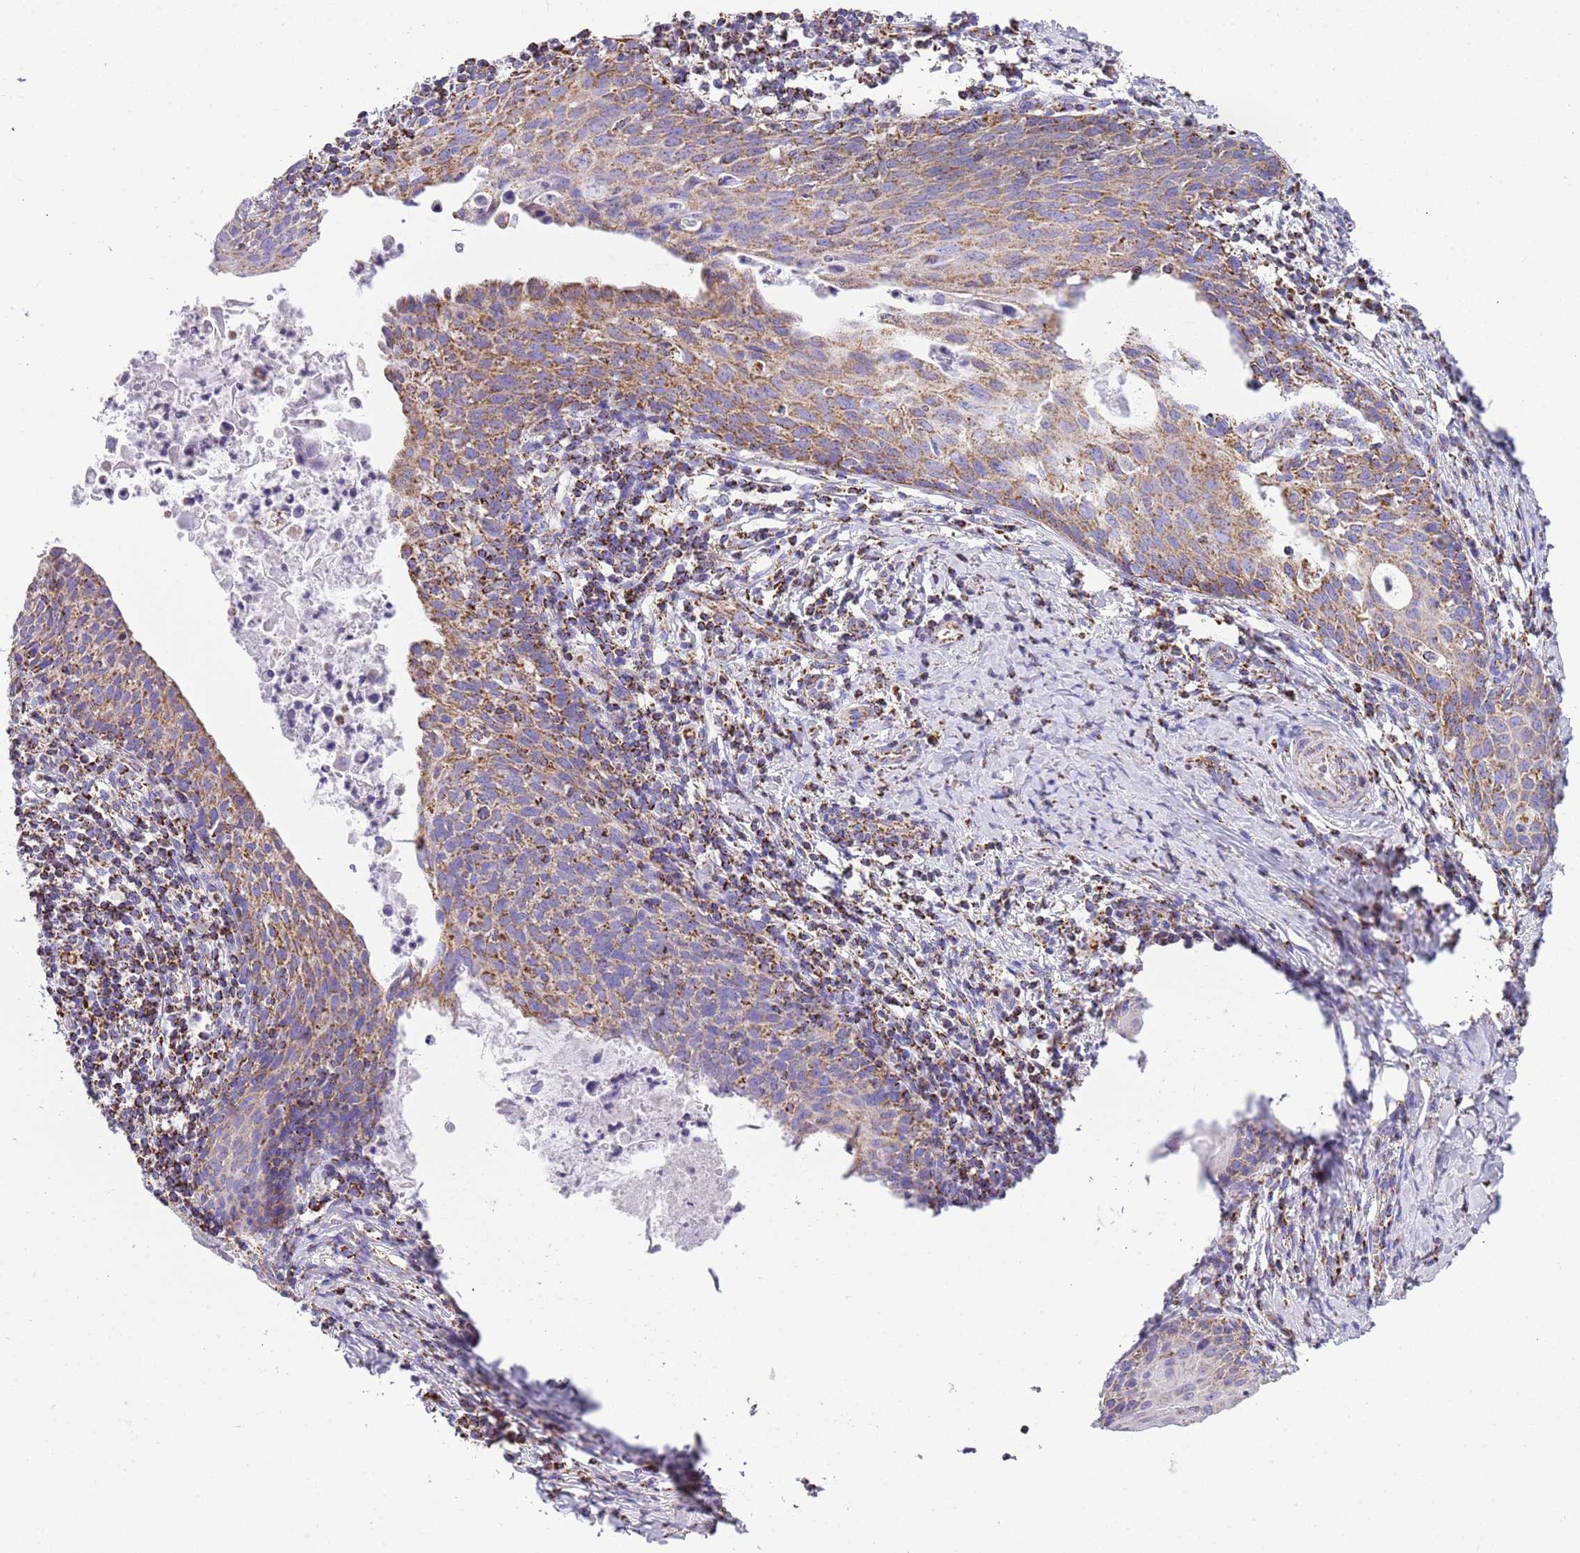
{"staining": {"intensity": "moderate", "quantity": ">75%", "location": "cytoplasmic/membranous"}, "tissue": "cervical cancer", "cell_type": "Tumor cells", "image_type": "cancer", "snomed": [{"axis": "morphology", "description": "Squamous cell carcinoma, NOS"}, {"axis": "topography", "description": "Cervix"}], "caption": "Immunohistochemistry of human squamous cell carcinoma (cervical) demonstrates medium levels of moderate cytoplasmic/membranous expression in about >75% of tumor cells.", "gene": "SUCLG2", "patient": {"sex": "female", "age": 52}}